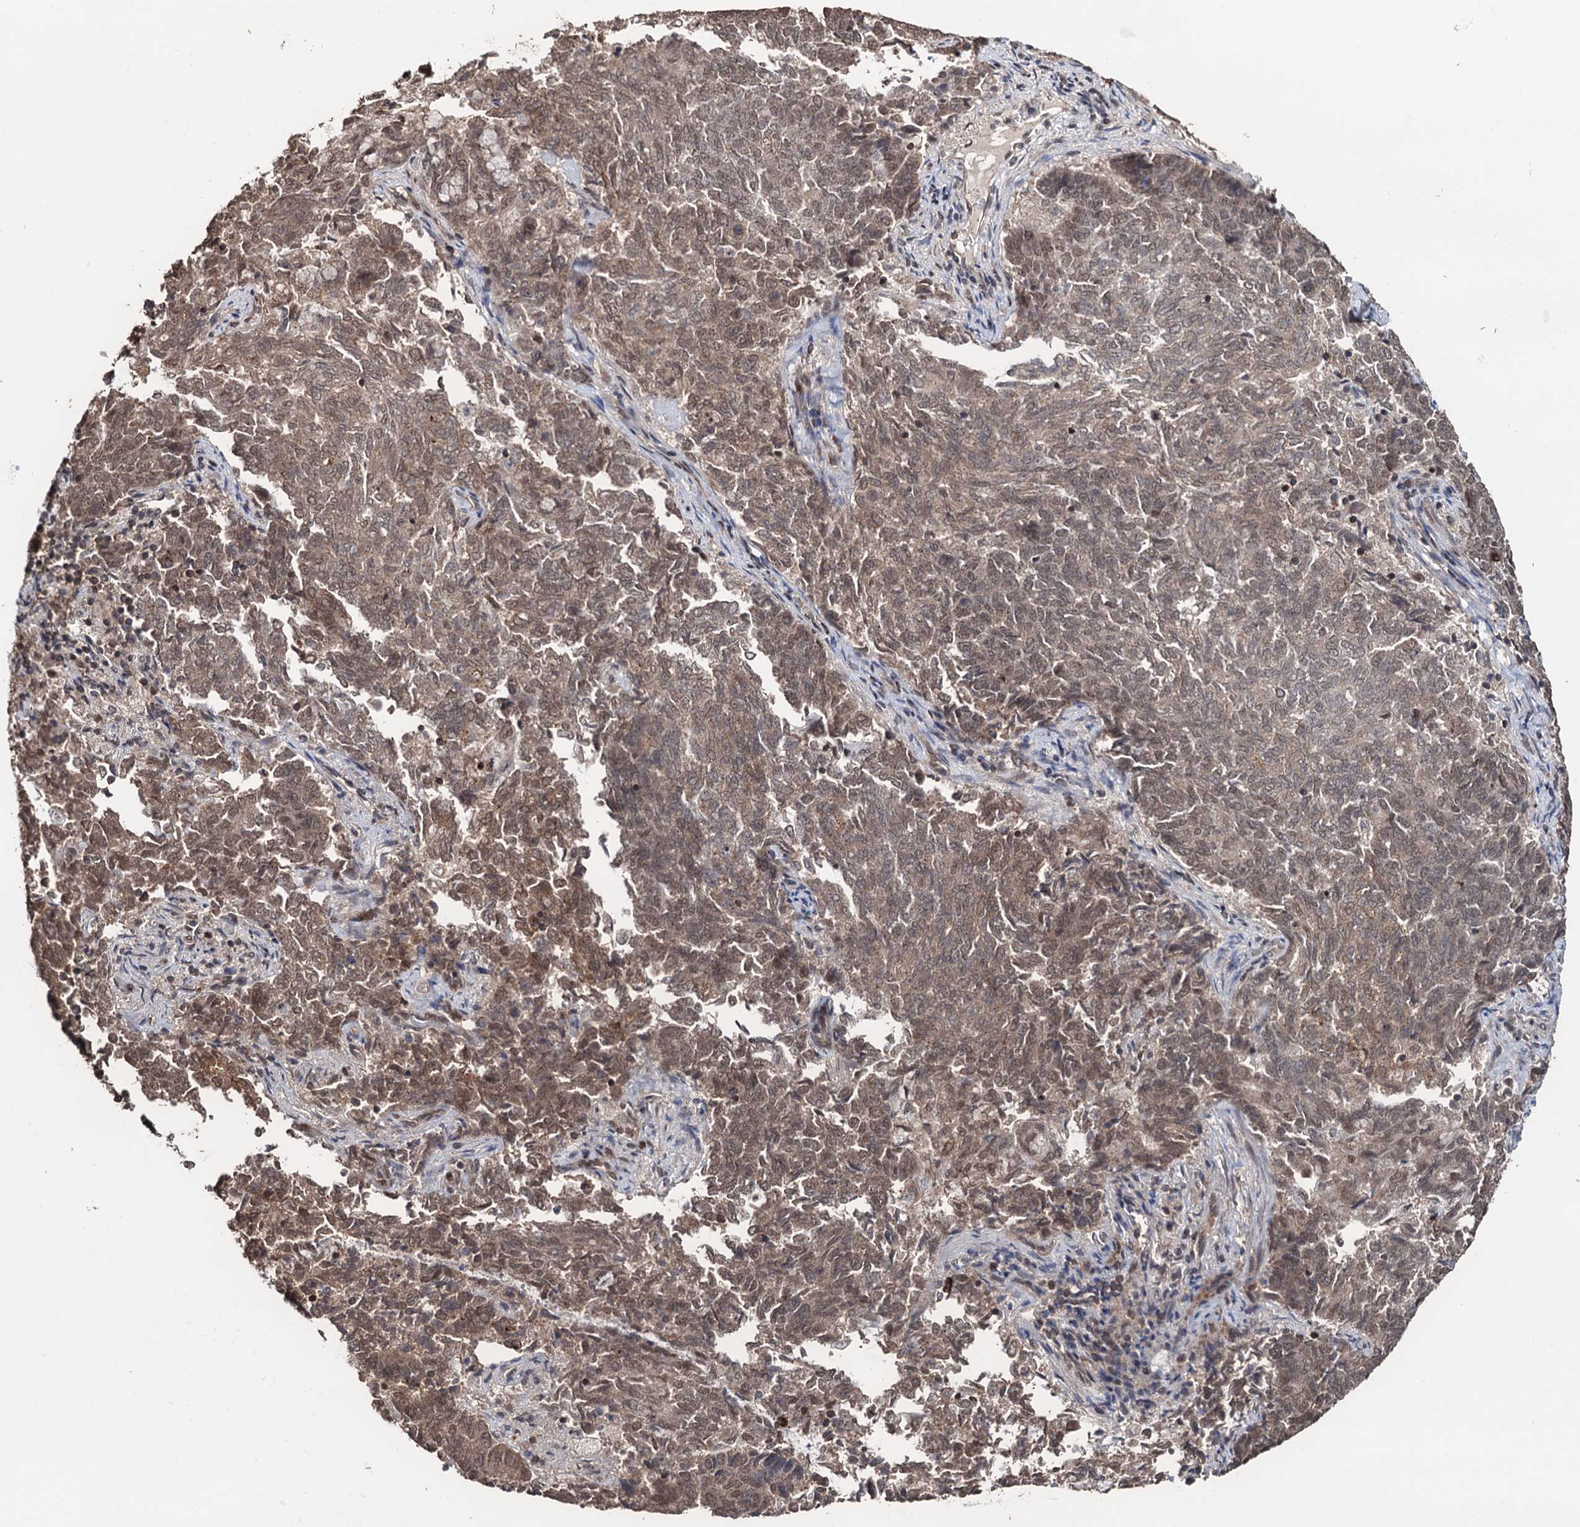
{"staining": {"intensity": "weak", "quantity": ">75%", "location": "cytoplasmic/membranous,nuclear"}, "tissue": "endometrial cancer", "cell_type": "Tumor cells", "image_type": "cancer", "snomed": [{"axis": "morphology", "description": "Adenocarcinoma, NOS"}, {"axis": "topography", "description": "Endometrium"}], "caption": "Adenocarcinoma (endometrial) stained with a brown dye reveals weak cytoplasmic/membranous and nuclear positive expression in about >75% of tumor cells.", "gene": "KLF5", "patient": {"sex": "female", "age": 80}}